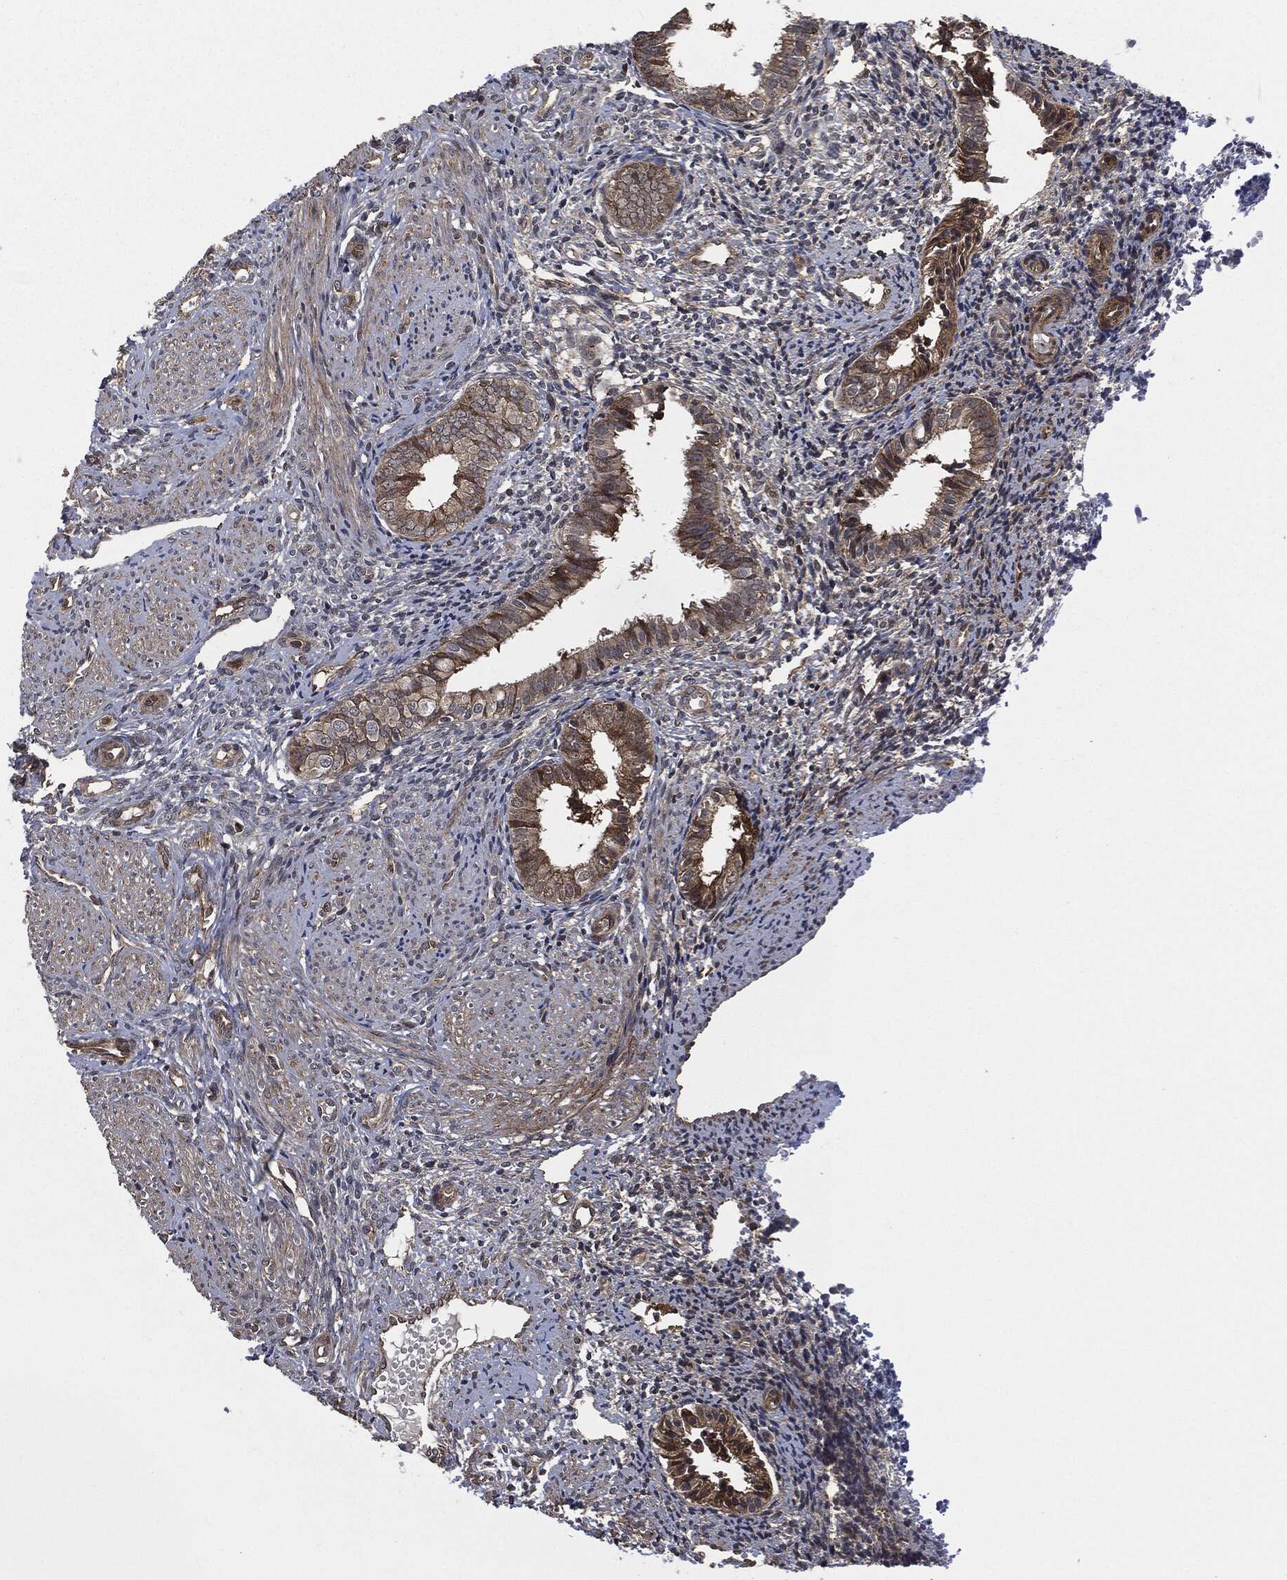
{"staining": {"intensity": "negative", "quantity": "none", "location": "none"}, "tissue": "endometrium", "cell_type": "Cells in endometrial stroma", "image_type": "normal", "snomed": [{"axis": "morphology", "description": "Normal tissue, NOS"}, {"axis": "topography", "description": "Endometrium"}], "caption": "Immunohistochemistry (IHC) photomicrograph of normal endometrium stained for a protein (brown), which exhibits no staining in cells in endometrial stroma. (DAB immunohistochemistry (IHC) visualized using brightfield microscopy, high magnification).", "gene": "HRAS", "patient": {"sex": "female", "age": 47}}